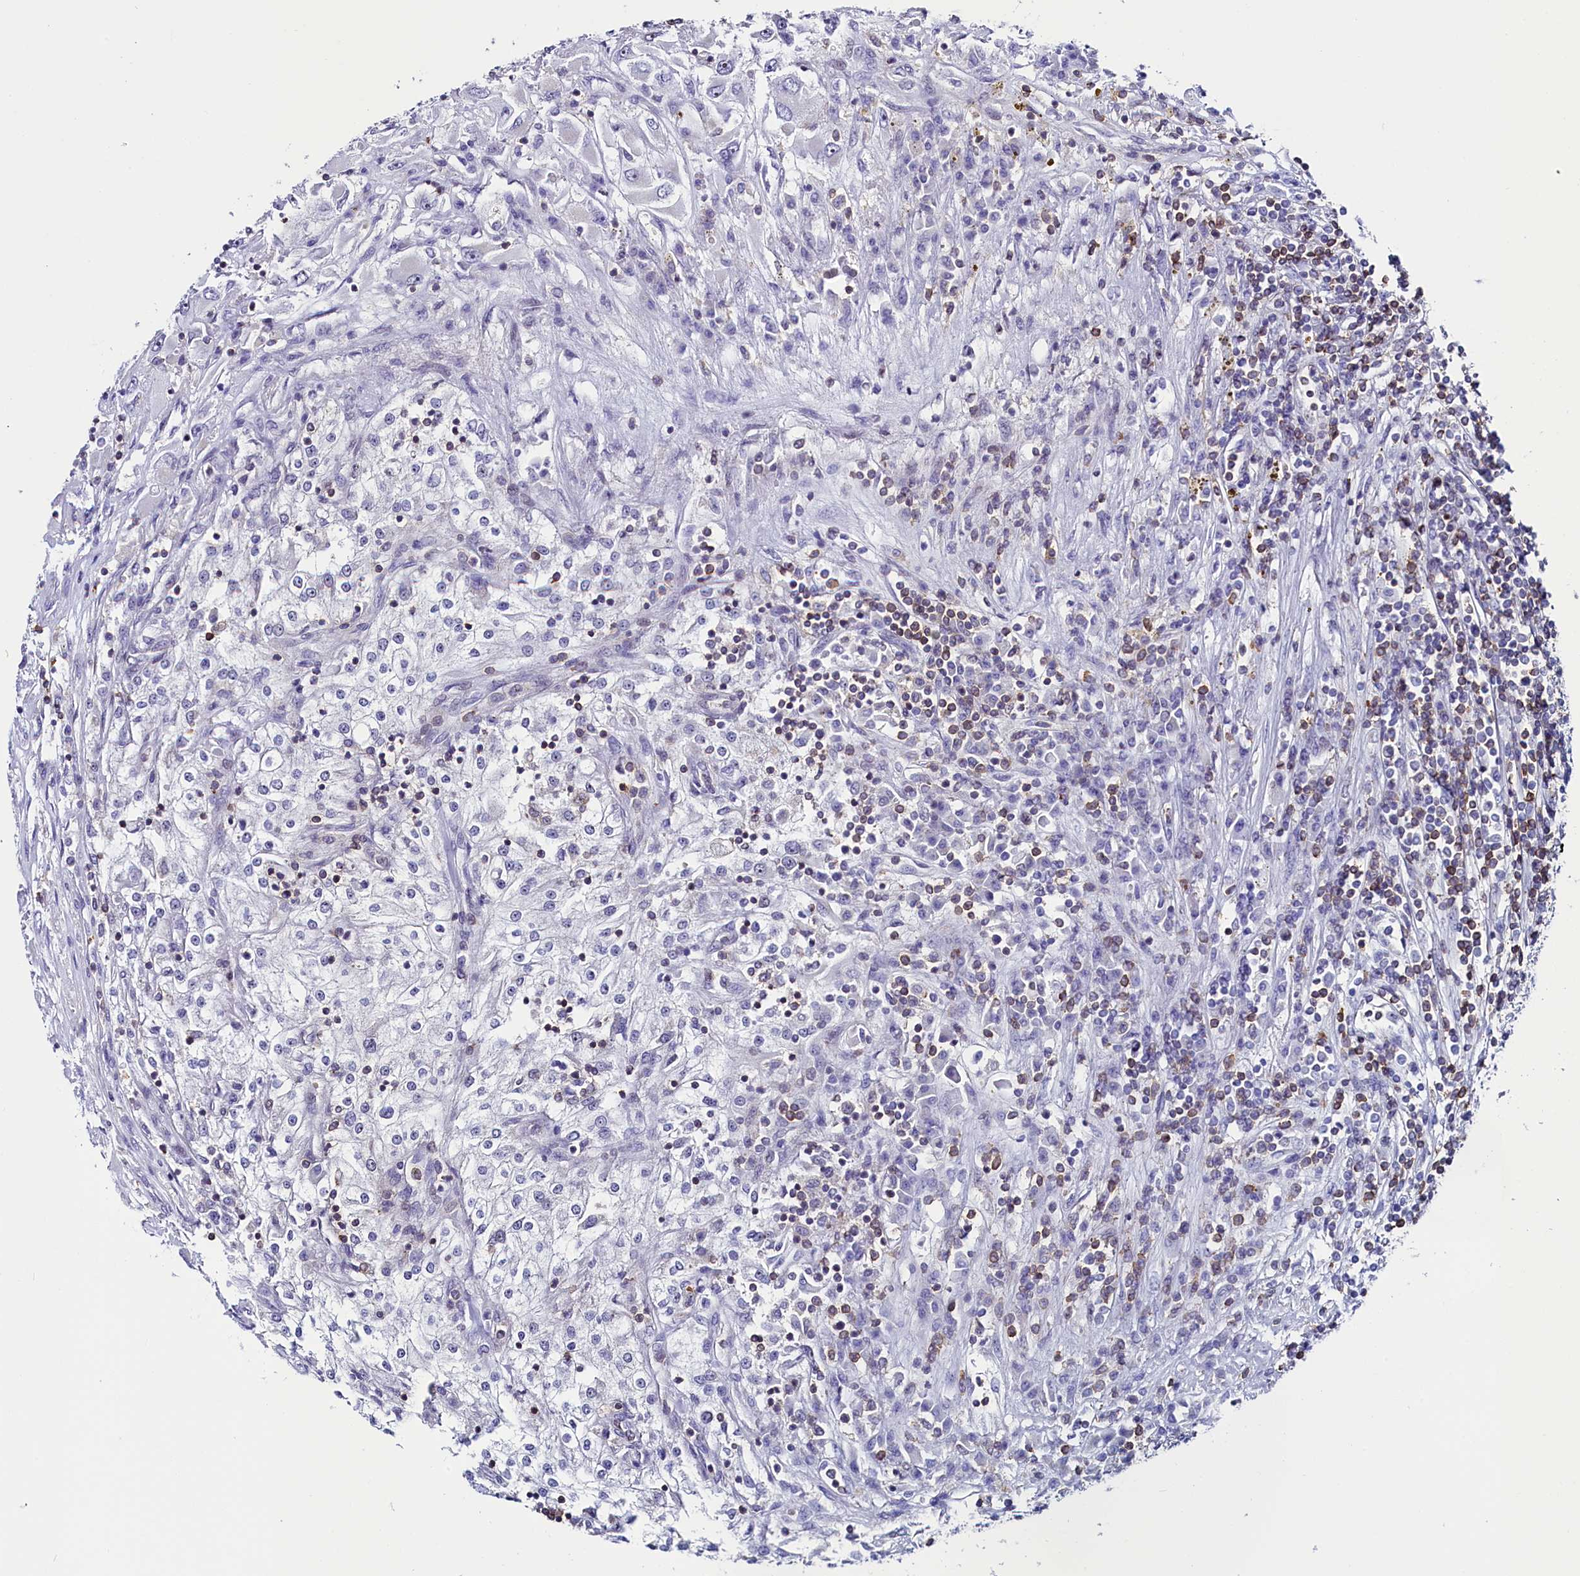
{"staining": {"intensity": "negative", "quantity": "none", "location": "none"}, "tissue": "renal cancer", "cell_type": "Tumor cells", "image_type": "cancer", "snomed": [{"axis": "morphology", "description": "Adenocarcinoma, NOS"}, {"axis": "topography", "description": "Kidney"}], "caption": "This is a image of immunohistochemistry staining of renal cancer (adenocarcinoma), which shows no positivity in tumor cells. (DAB (3,3'-diaminobenzidine) immunohistochemistry (IHC) visualized using brightfield microscopy, high magnification).", "gene": "CIAPIN1", "patient": {"sex": "female", "age": 52}}